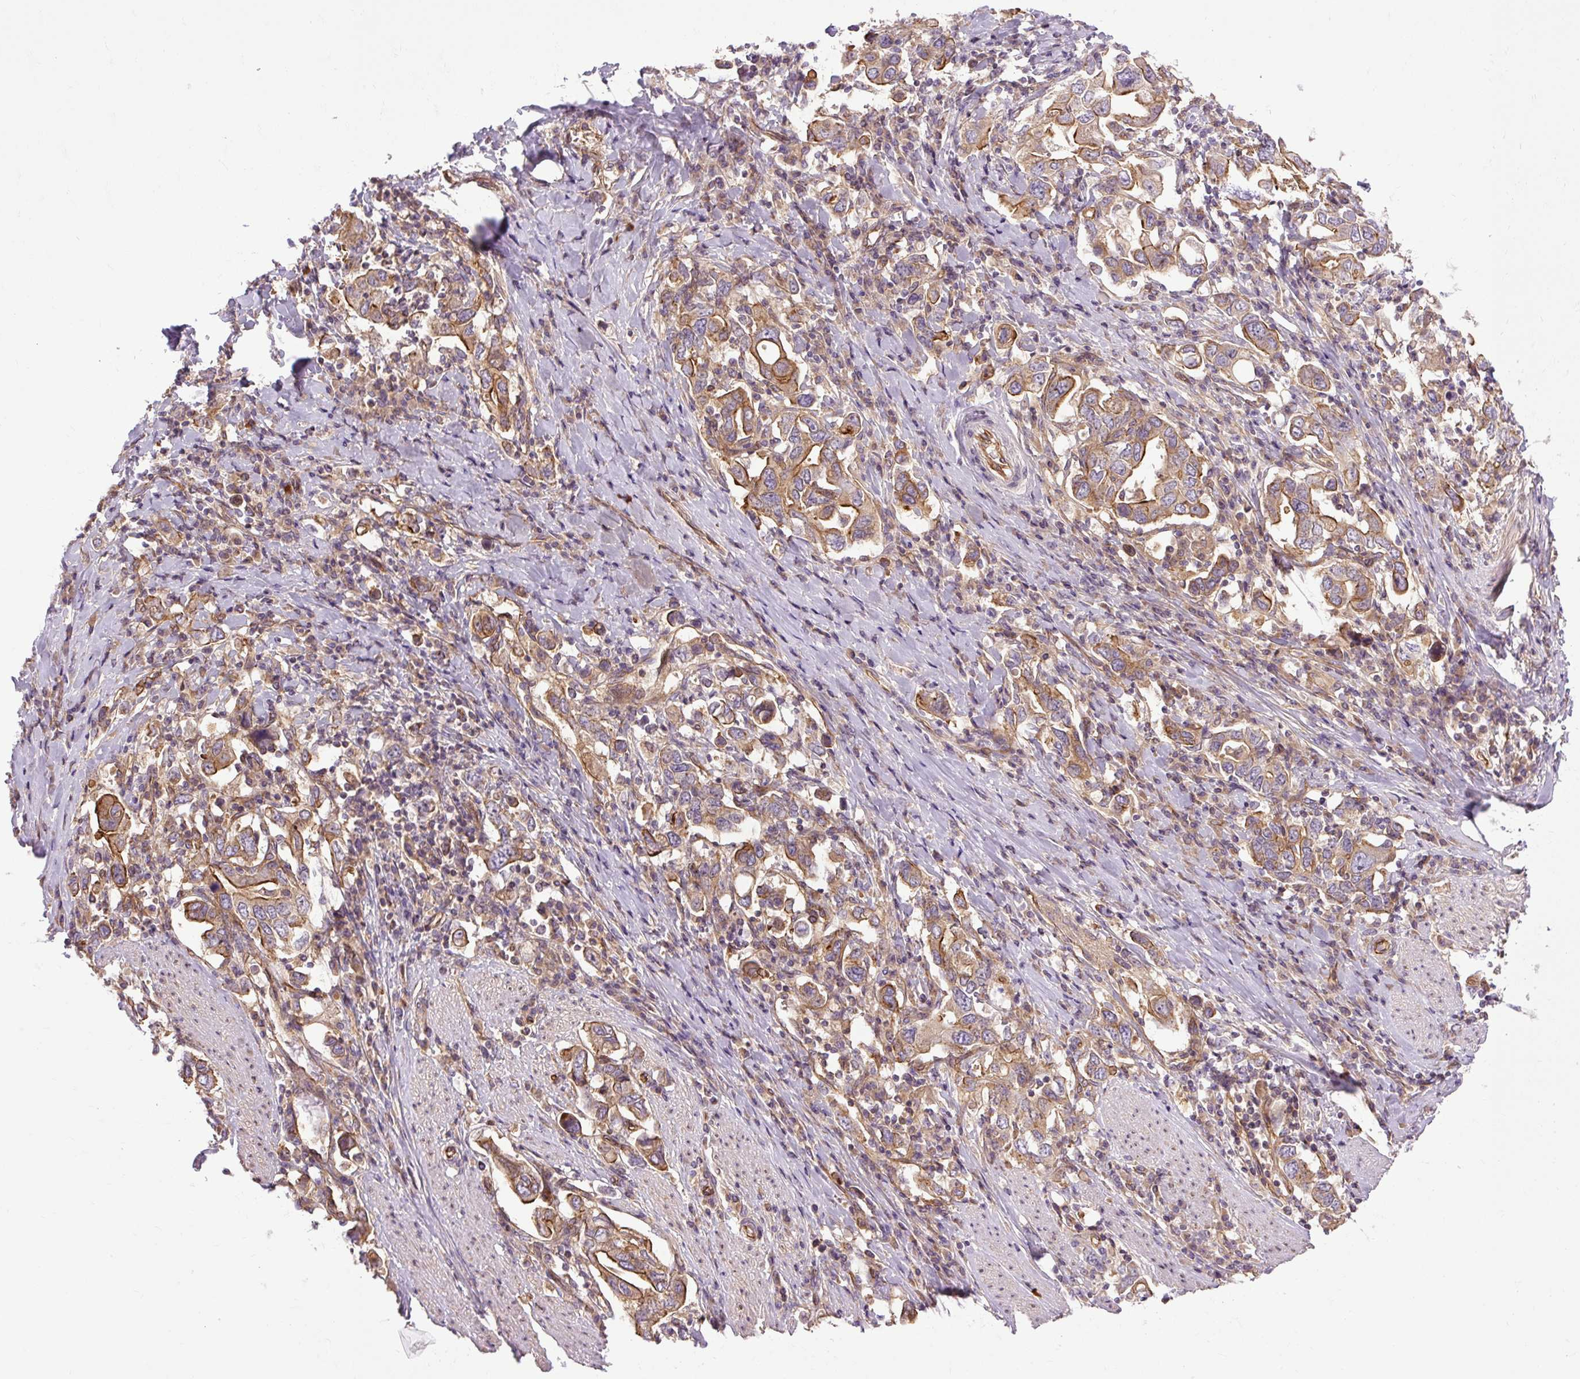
{"staining": {"intensity": "moderate", "quantity": ">75%", "location": "cytoplasmic/membranous"}, "tissue": "stomach cancer", "cell_type": "Tumor cells", "image_type": "cancer", "snomed": [{"axis": "morphology", "description": "Adenocarcinoma, NOS"}, {"axis": "topography", "description": "Stomach, upper"}, {"axis": "topography", "description": "Stomach"}], "caption": "A high-resolution photomicrograph shows immunohistochemistry (IHC) staining of stomach cancer (adenocarcinoma), which exhibits moderate cytoplasmic/membranous expression in about >75% of tumor cells.", "gene": "CCDC93", "patient": {"sex": "male", "age": 62}}